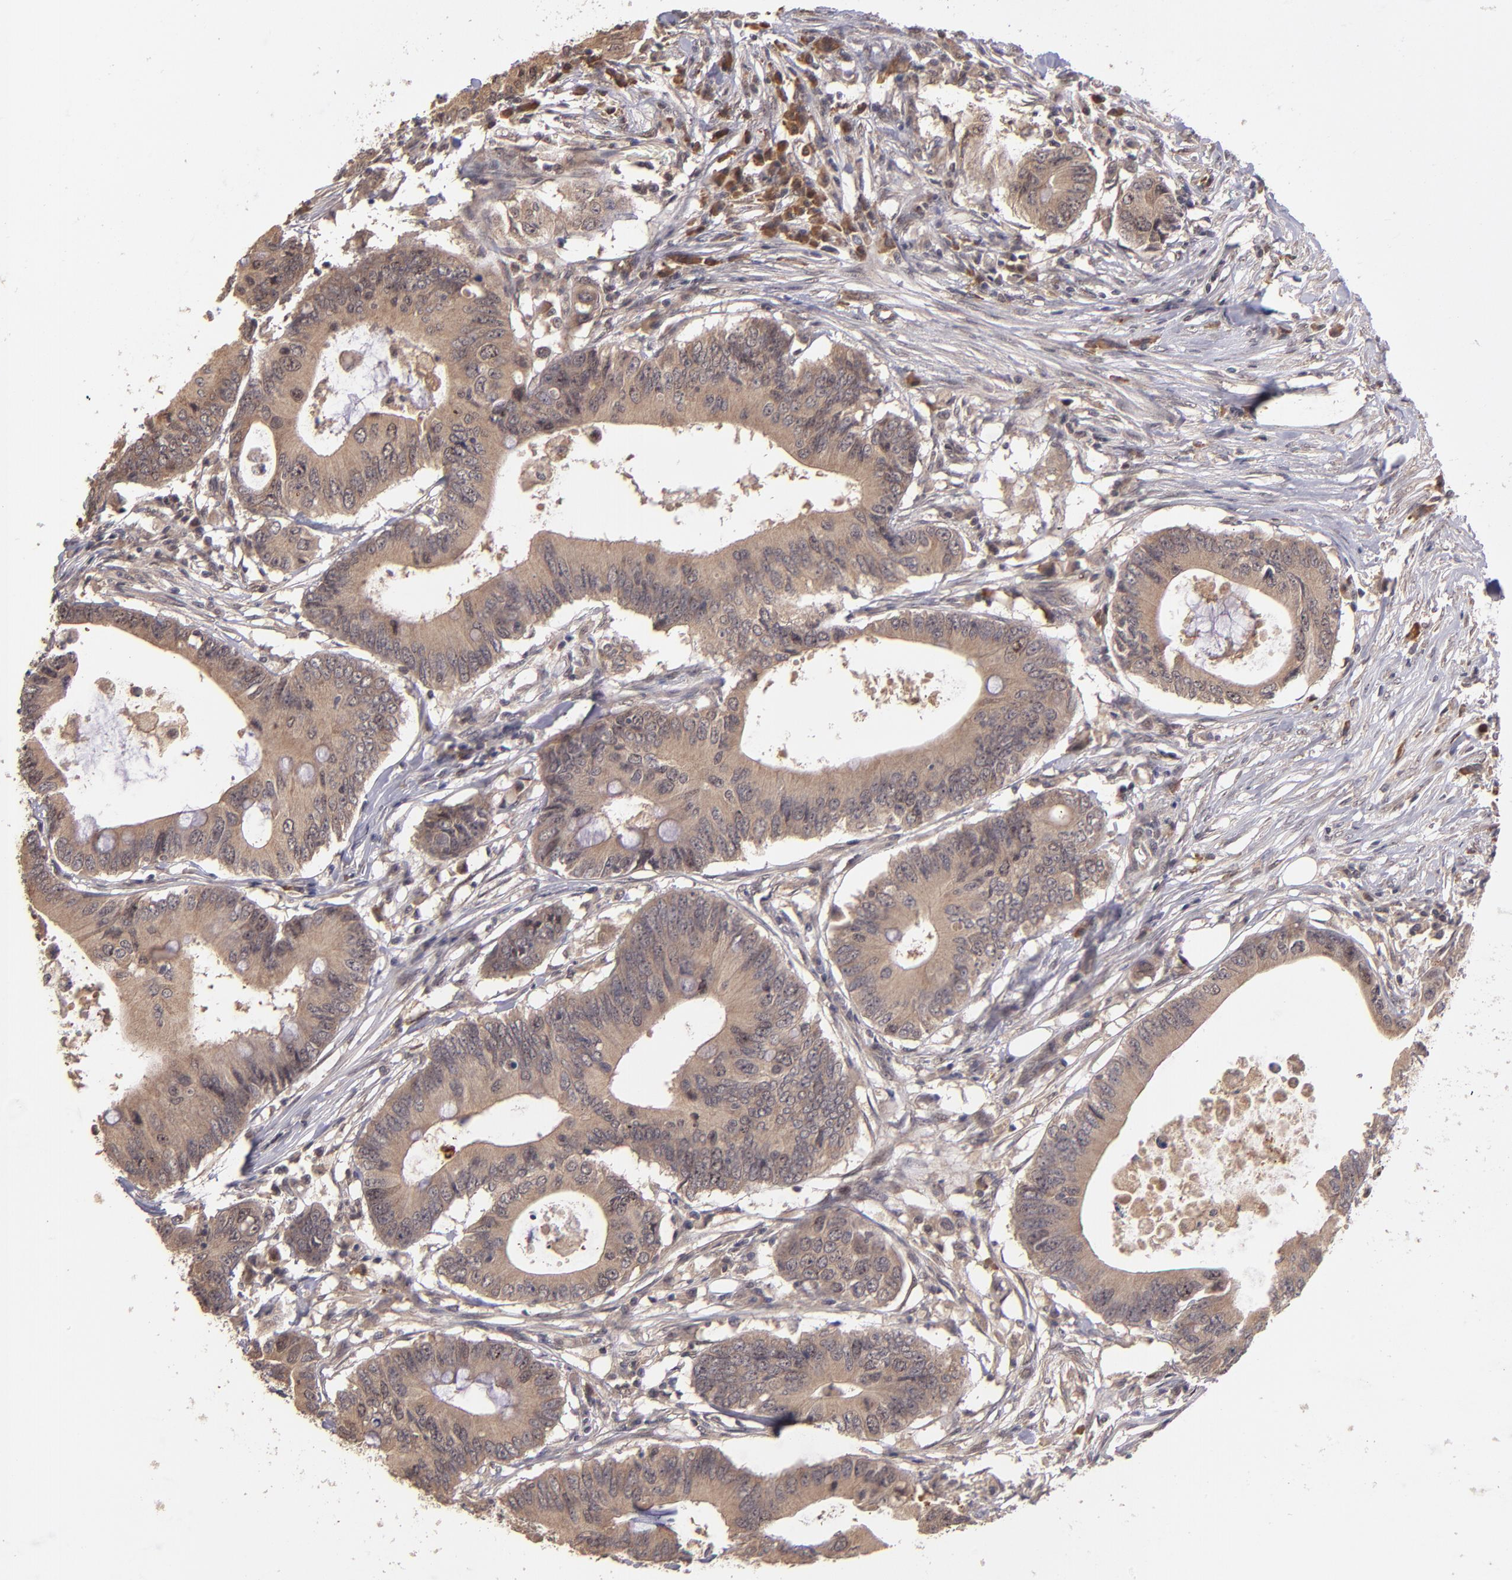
{"staining": {"intensity": "weak", "quantity": ">75%", "location": "cytoplasmic/membranous"}, "tissue": "colorectal cancer", "cell_type": "Tumor cells", "image_type": "cancer", "snomed": [{"axis": "morphology", "description": "Adenocarcinoma, NOS"}, {"axis": "topography", "description": "Colon"}], "caption": "Immunohistochemistry (IHC) staining of adenocarcinoma (colorectal), which displays low levels of weak cytoplasmic/membranous staining in approximately >75% of tumor cells indicating weak cytoplasmic/membranous protein expression. The staining was performed using DAB (3,3'-diaminobenzidine) (brown) for protein detection and nuclei were counterstained in hematoxylin (blue).", "gene": "ABHD12B", "patient": {"sex": "male", "age": 71}}